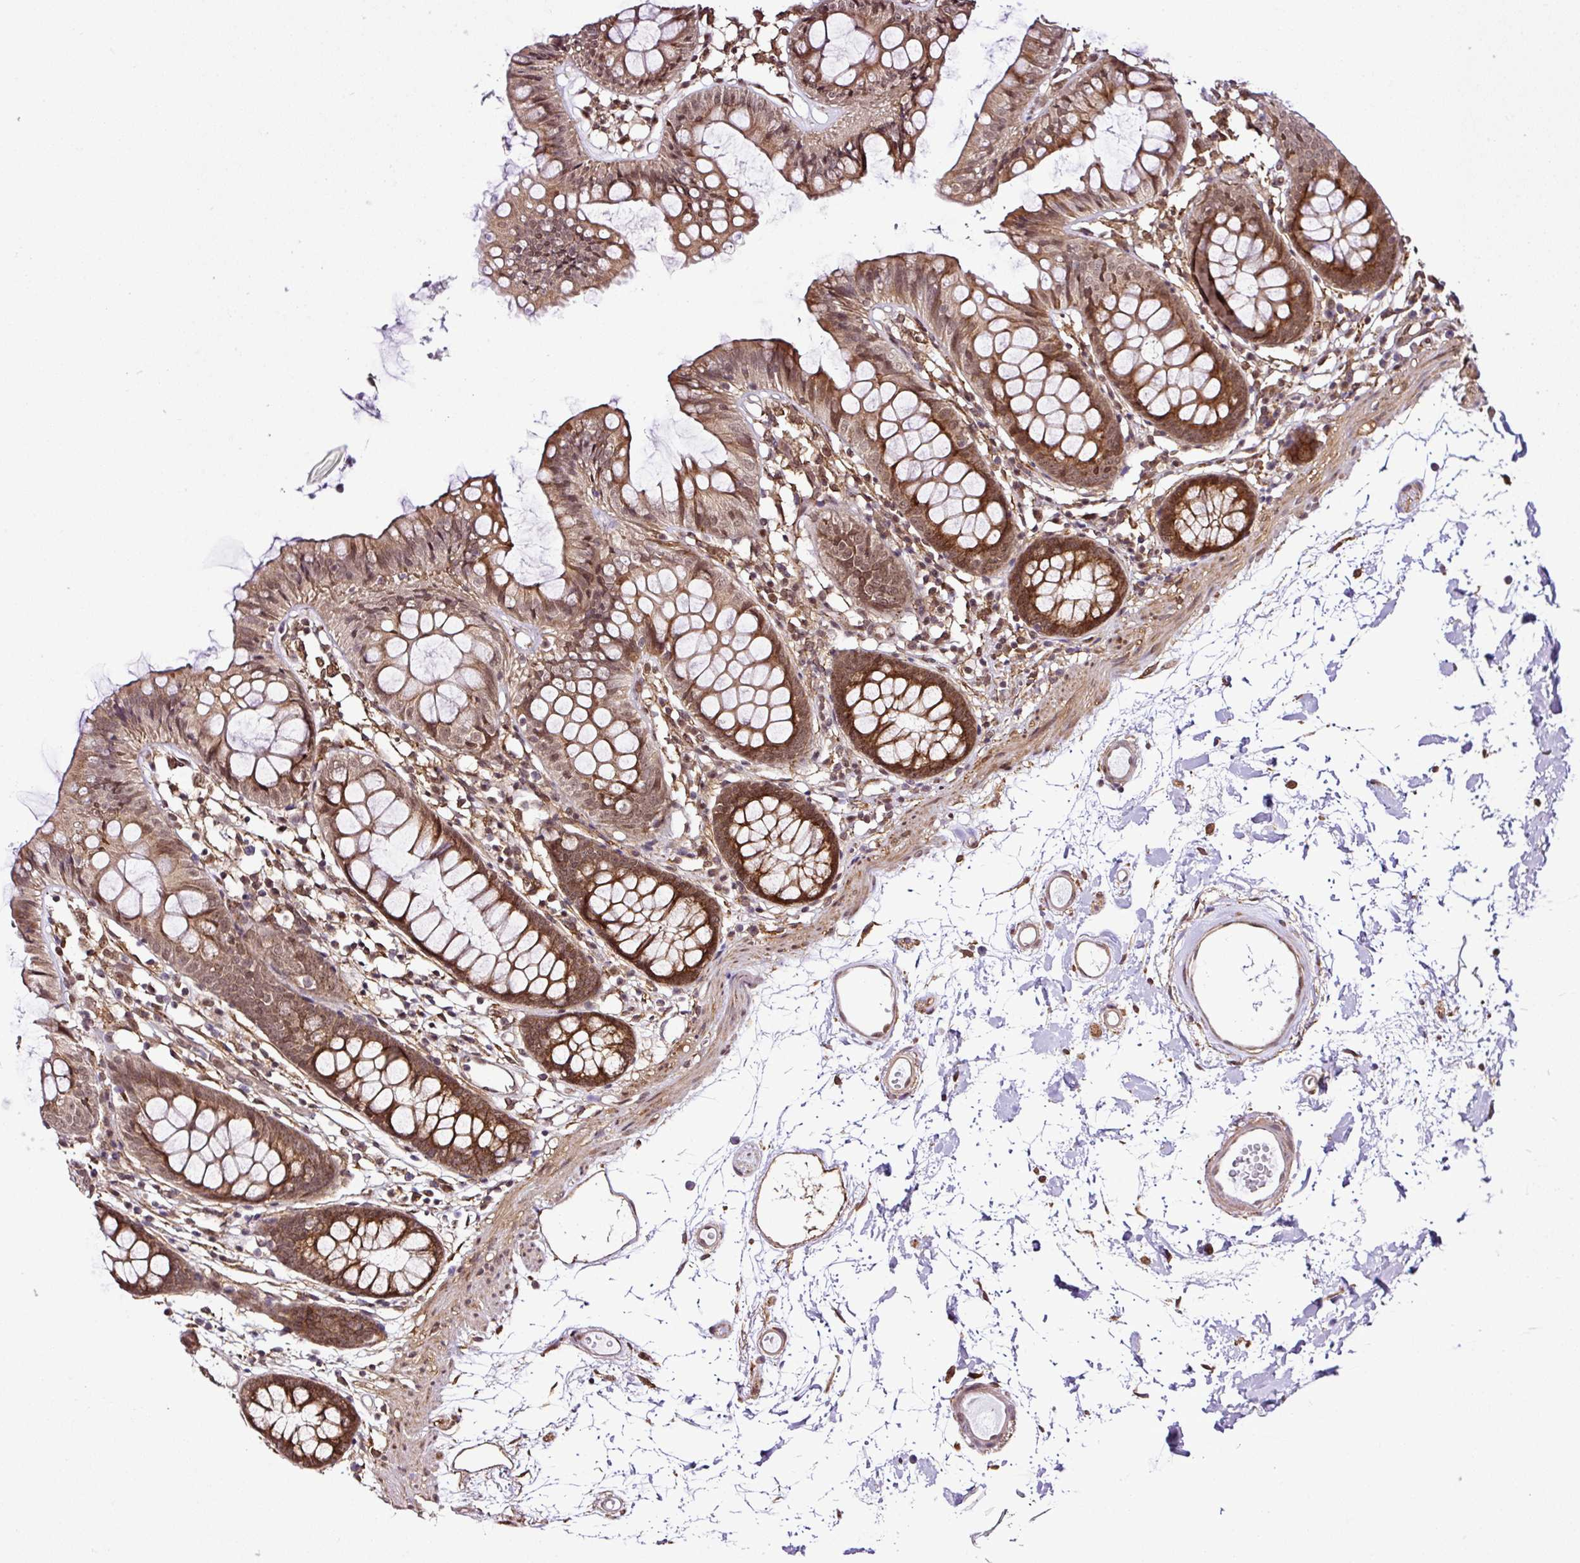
{"staining": {"intensity": "weak", "quantity": ">75%", "location": "cytoplasmic/membranous,nuclear"}, "tissue": "colon", "cell_type": "Endothelial cells", "image_type": "normal", "snomed": [{"axis": "morphology", "description": "Normal tissue, NOS"}, {"axis": "topography", "description": "Colon"}], "caption": "Protein expression analysis of benign human colon reveals weak cytoplasmic/membranous,nuclear staining in approximately >75% of endothelial cells.", "gene": "FAM153A", "patient": {"sex": "female", "age": 84}}